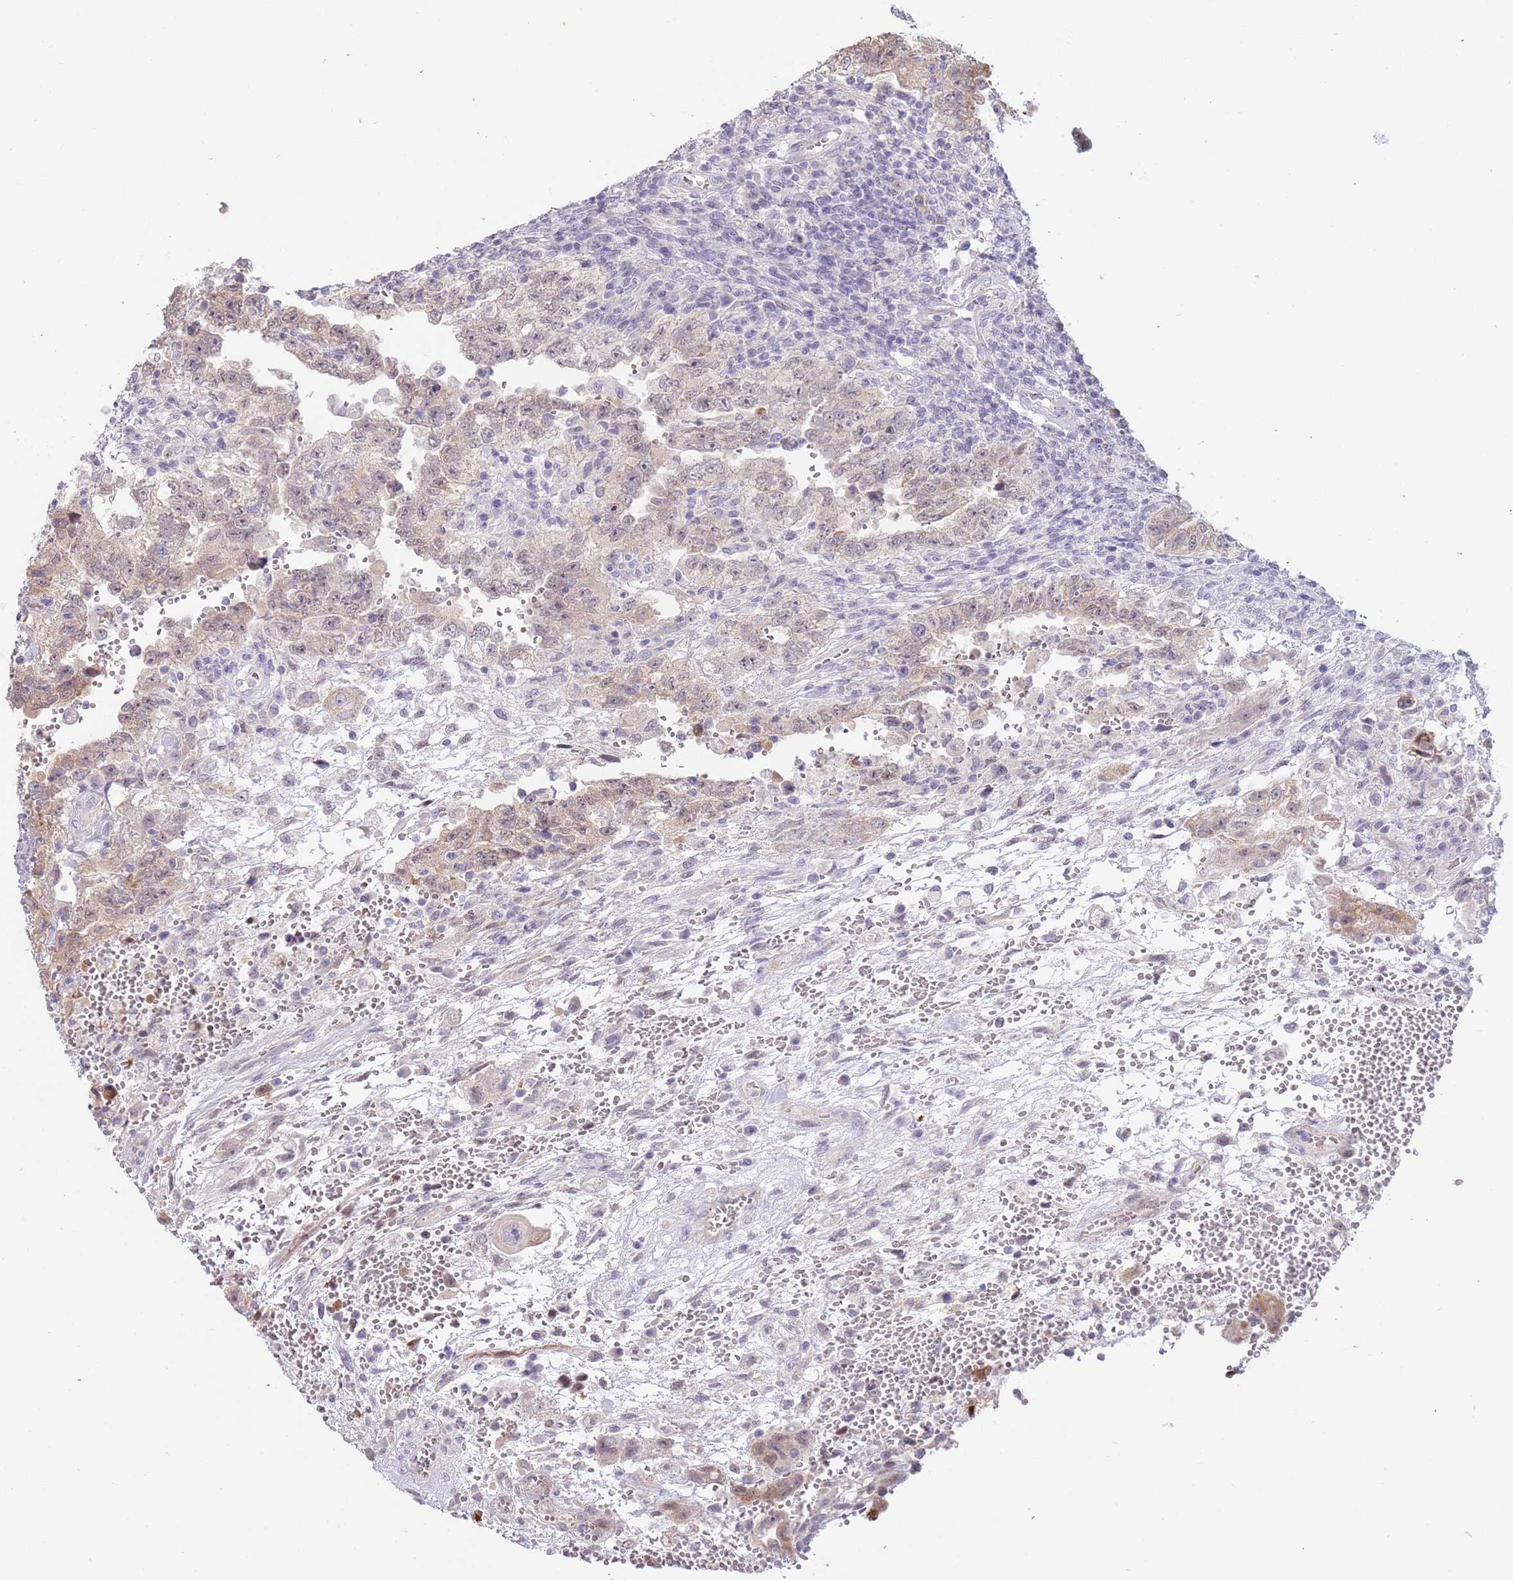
{"staining": {"intensity": "weak", "quantity": "25%-75%", "location": "nuclear"}, "tissue": "testis cancer", "cell_type": "Tumor cells", "image_type": "cancer", "snomed": [{"axis": "morphology", "description": "Carcinoma, Embryonal, NOS"}, {"axis": "topography", "description": "Testis"}], "caption": "Weak nuclear staining for a protein is present in about 25%-75% of tumor cells of testis cancer (embryonal carcinoma) using IHC.", "gene": "LDHD", "patient": {"sex": "male", "age": 26}}